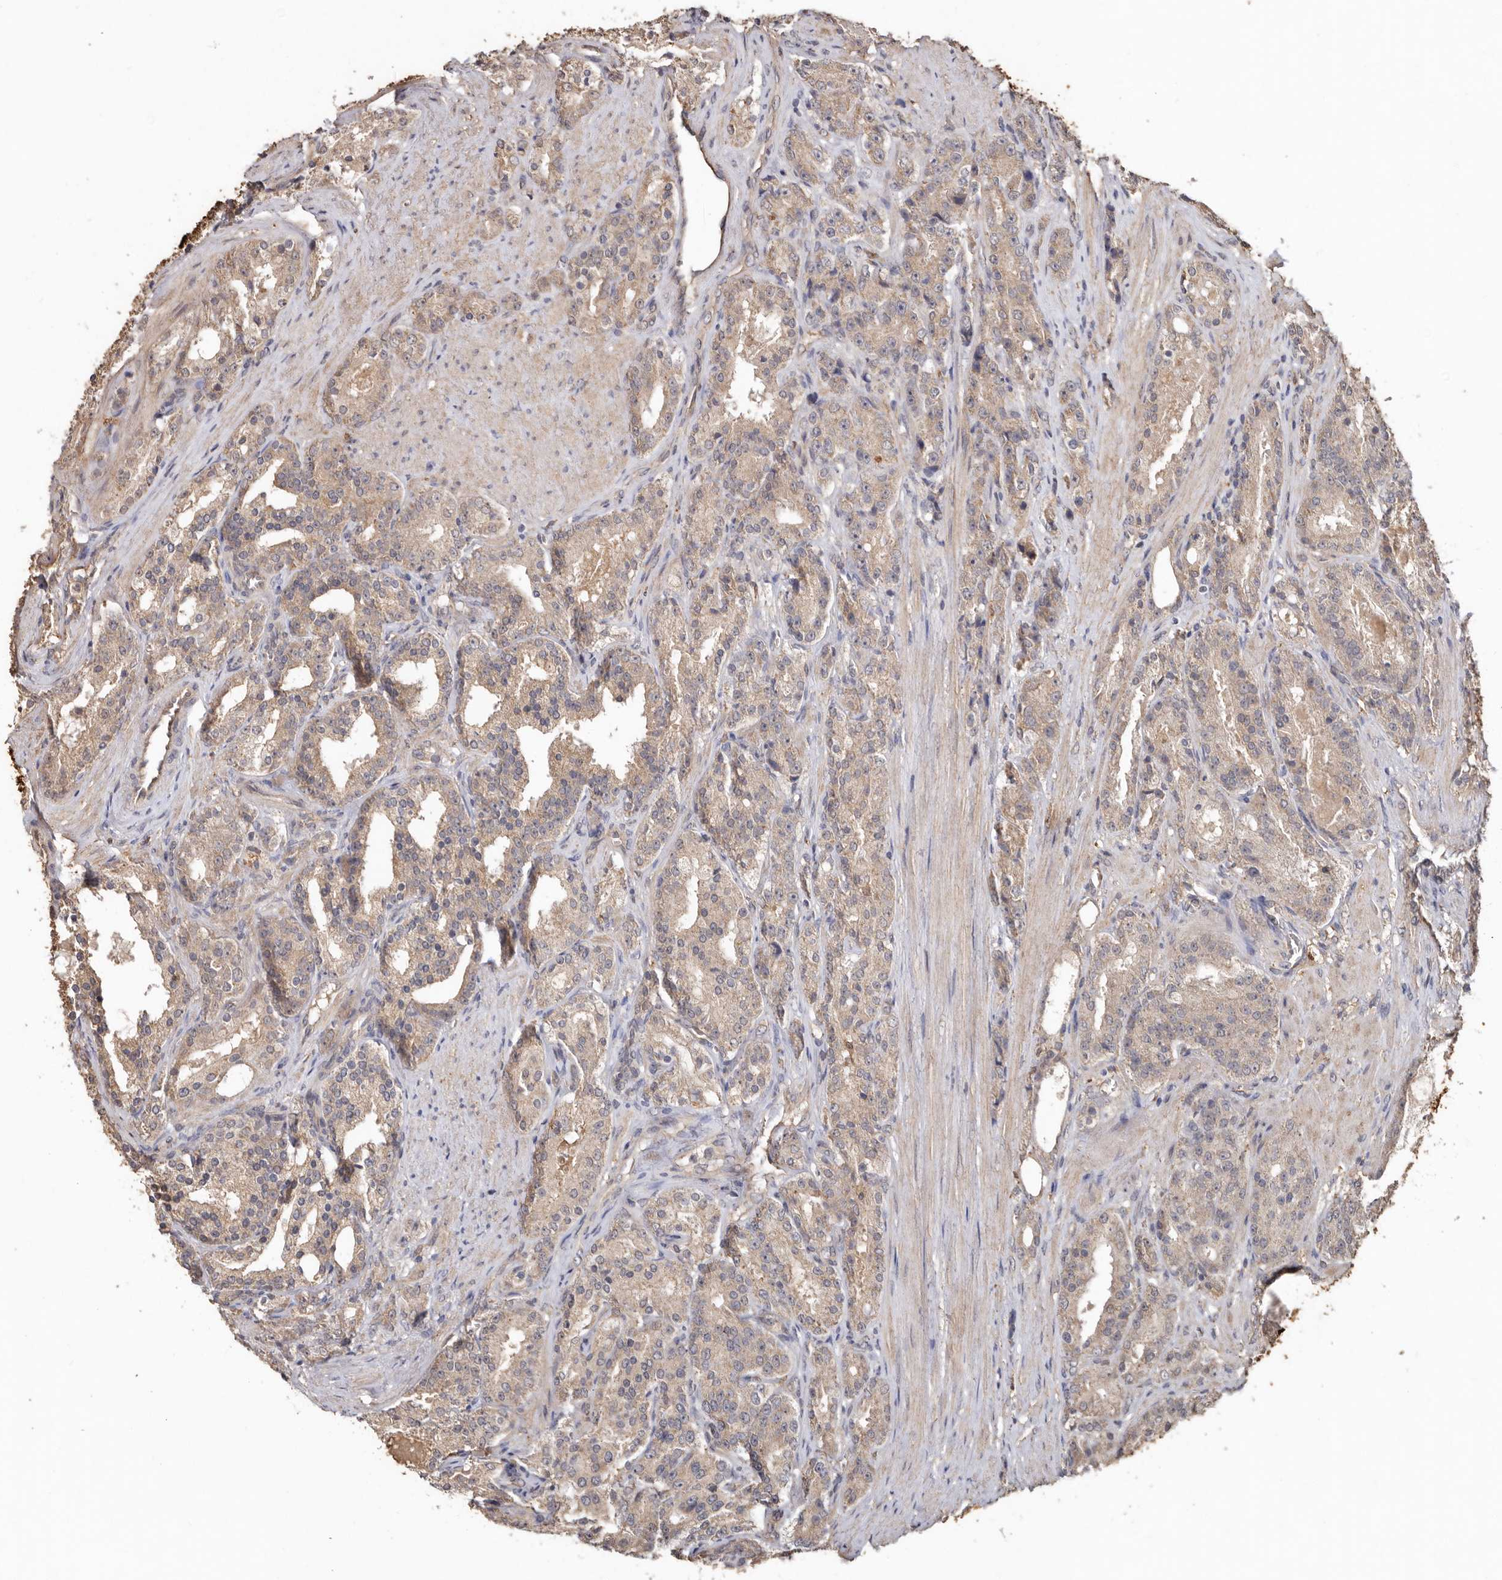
{"staining": {"intensity": "weak", "quantity": ">75%", "location": "cytoplasmic/membranous"}, "tissue": "prostate cancer", "cell_type": "Tumor cells", "image_type": "cancer", "snomed": [{"axis": "morphology", "description": "Adenocarcinoma, High grade"}, {"axis": "topography", "description": "Prostate"}], "caption": "DAB immunohistochemical staining of prostate adenocarcinoma (high-grade) reveals weak cytoplasmic/membranous protein expression in about >75% of tumor cells.", "gene": "RSPO2", "patient": {"sex": "male", "age": 60}}